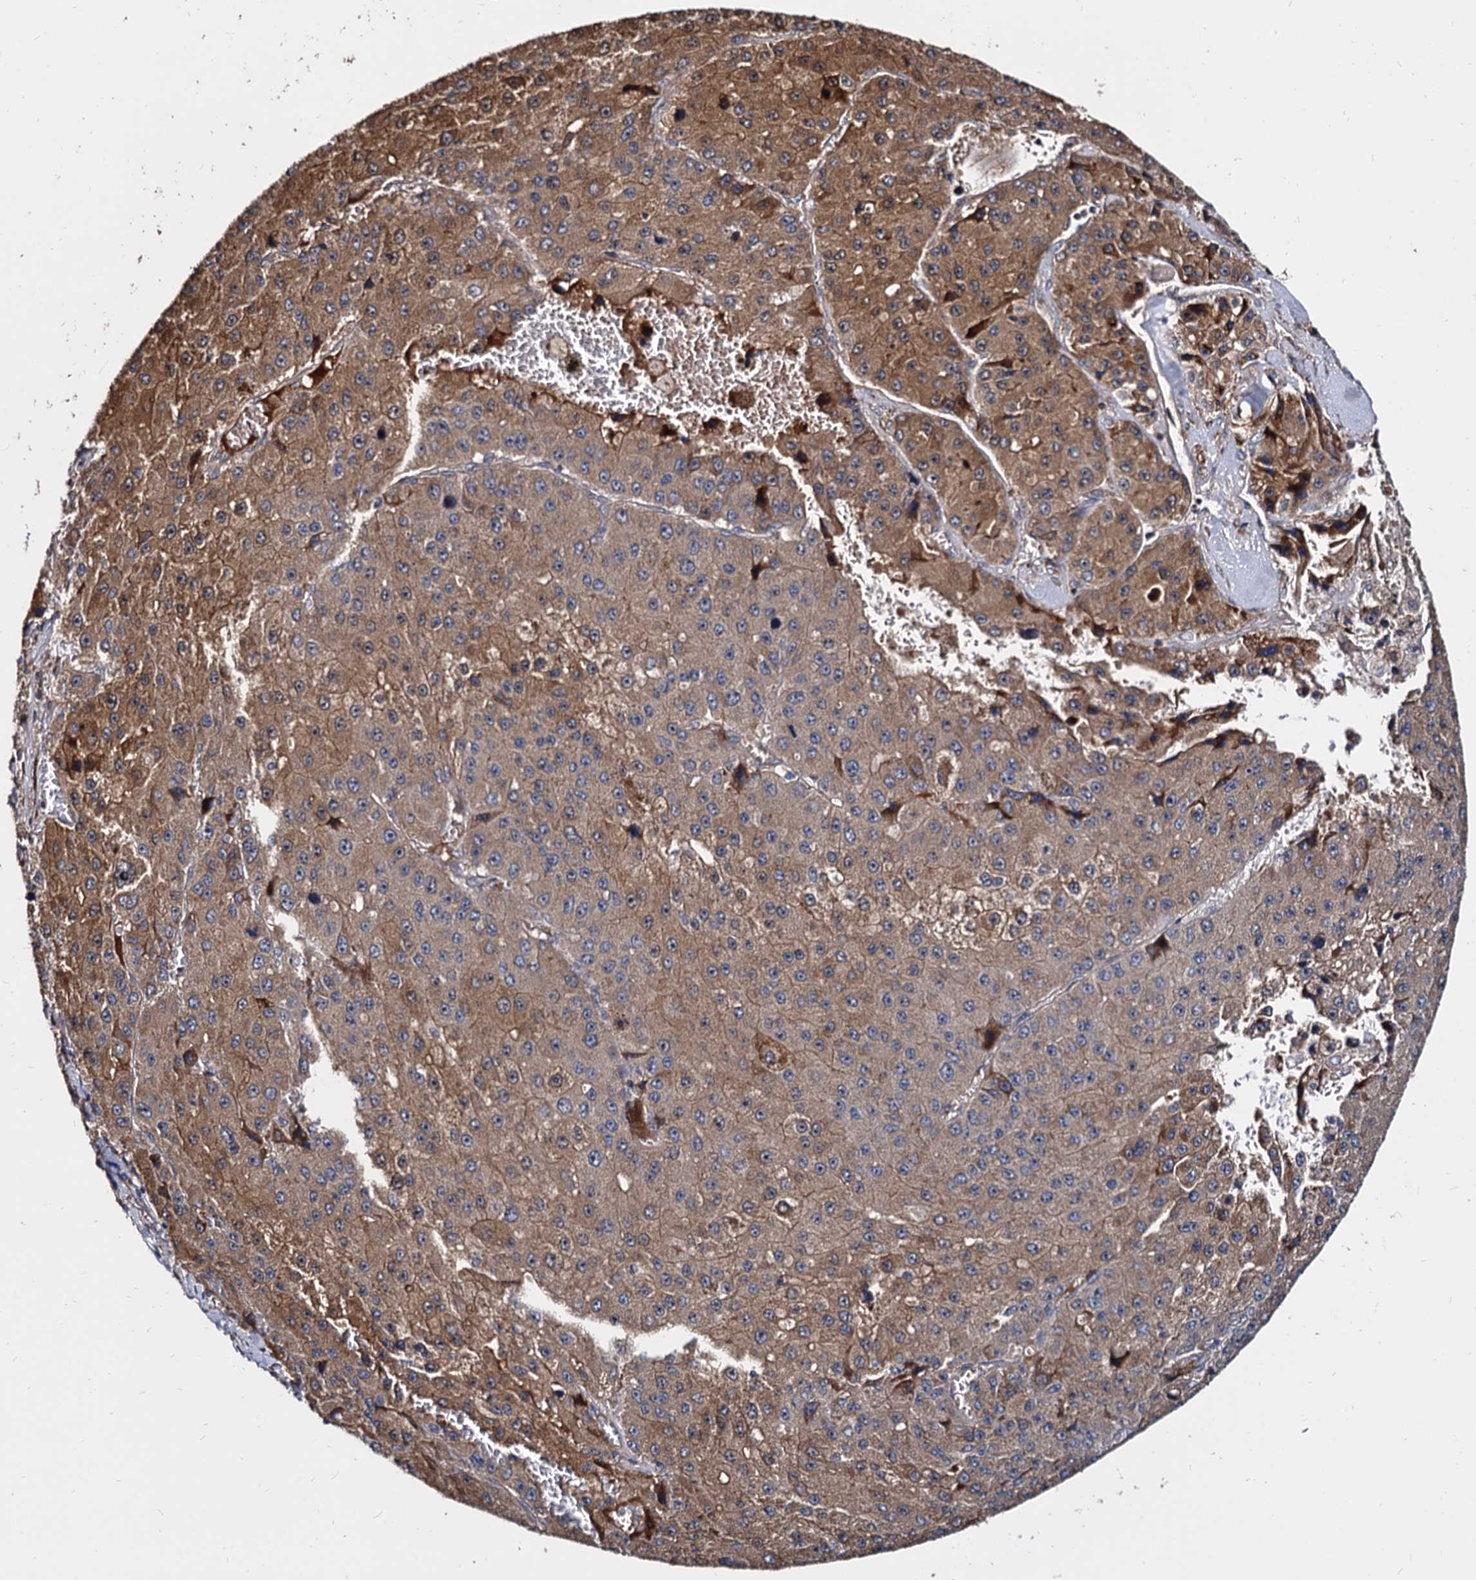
{"staining": {"intensity": "moderate", "quantity": ">75%", "location": "cytoplasmic/membranous"}, "tissue": "liver cancer", "cell_type": "Tumor cells", "image_type": "cancer", "snomed": [{"axis": "morphology", "description": "Carcinoma, Hepatocellular, NOS"}, {"axis": "topography", "description": "Liver"}], "caption": "Immunohistochemical staining of liver hepatocellular carcinoma demonstrates moderate cytoplasmic/membranous protein staining in approximately >75% of tumor cells. (DAB (3,3'-diaminobenzidine) IHC with brightfield microscopy, high magnification).", "gene": "WWC3", "patient": {"sex": "female", "age": 73}}